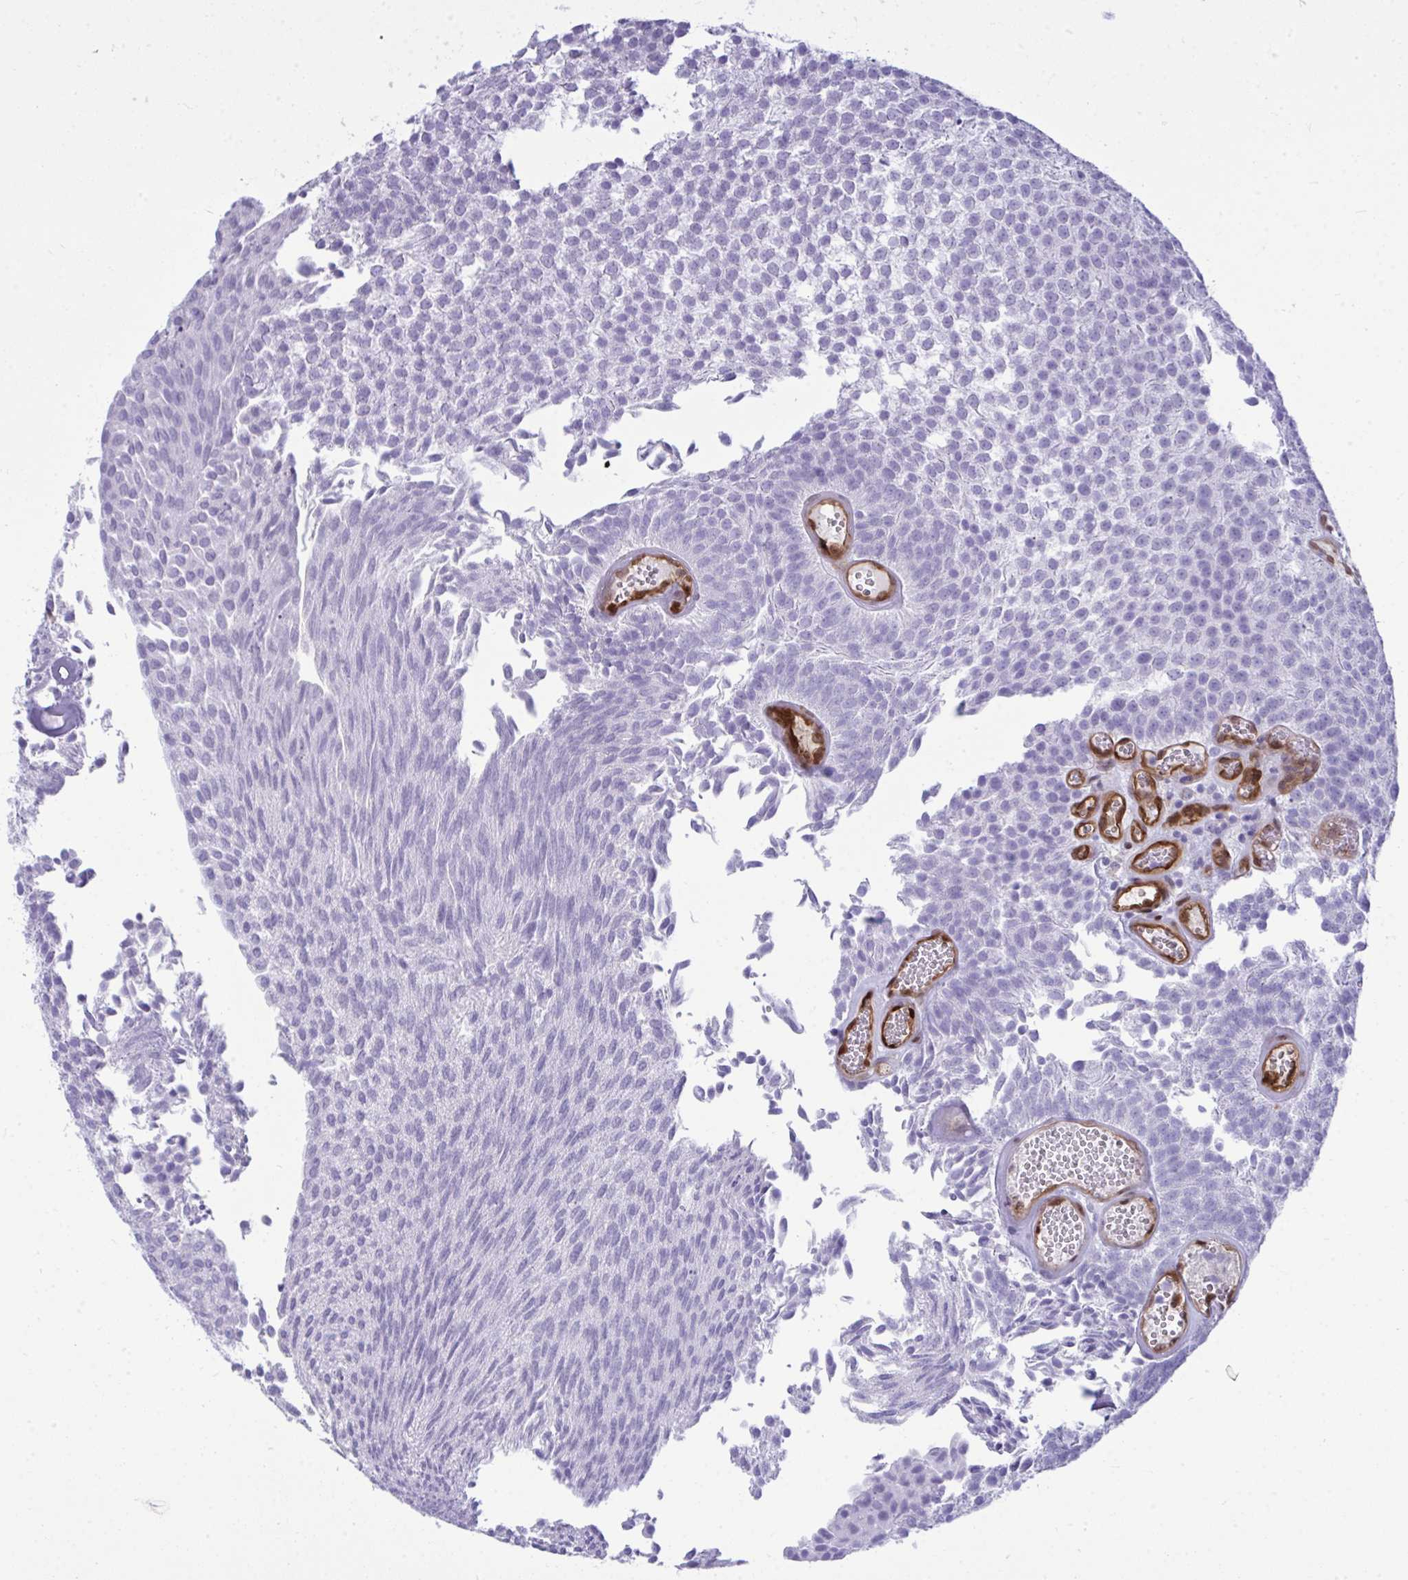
{"staining": {"intensity": "negative", "quantity": "none", "location": "none"}, "tissue": "urothelial cancer", "cell_type": "Tumor cells", "image_type": "cancer", "snomed": [{"axis": "morphology", "description": "Urothelial carcinoma, Low grade"}, {"axis": "topography", "description": "Urinary bladder"}], "caption": "Histopathology image shows no protein staining in tumor cells of urothelial cancer tissue.", "gene": "LIMS2", "patient": {"sex": "male", "age": 82}}